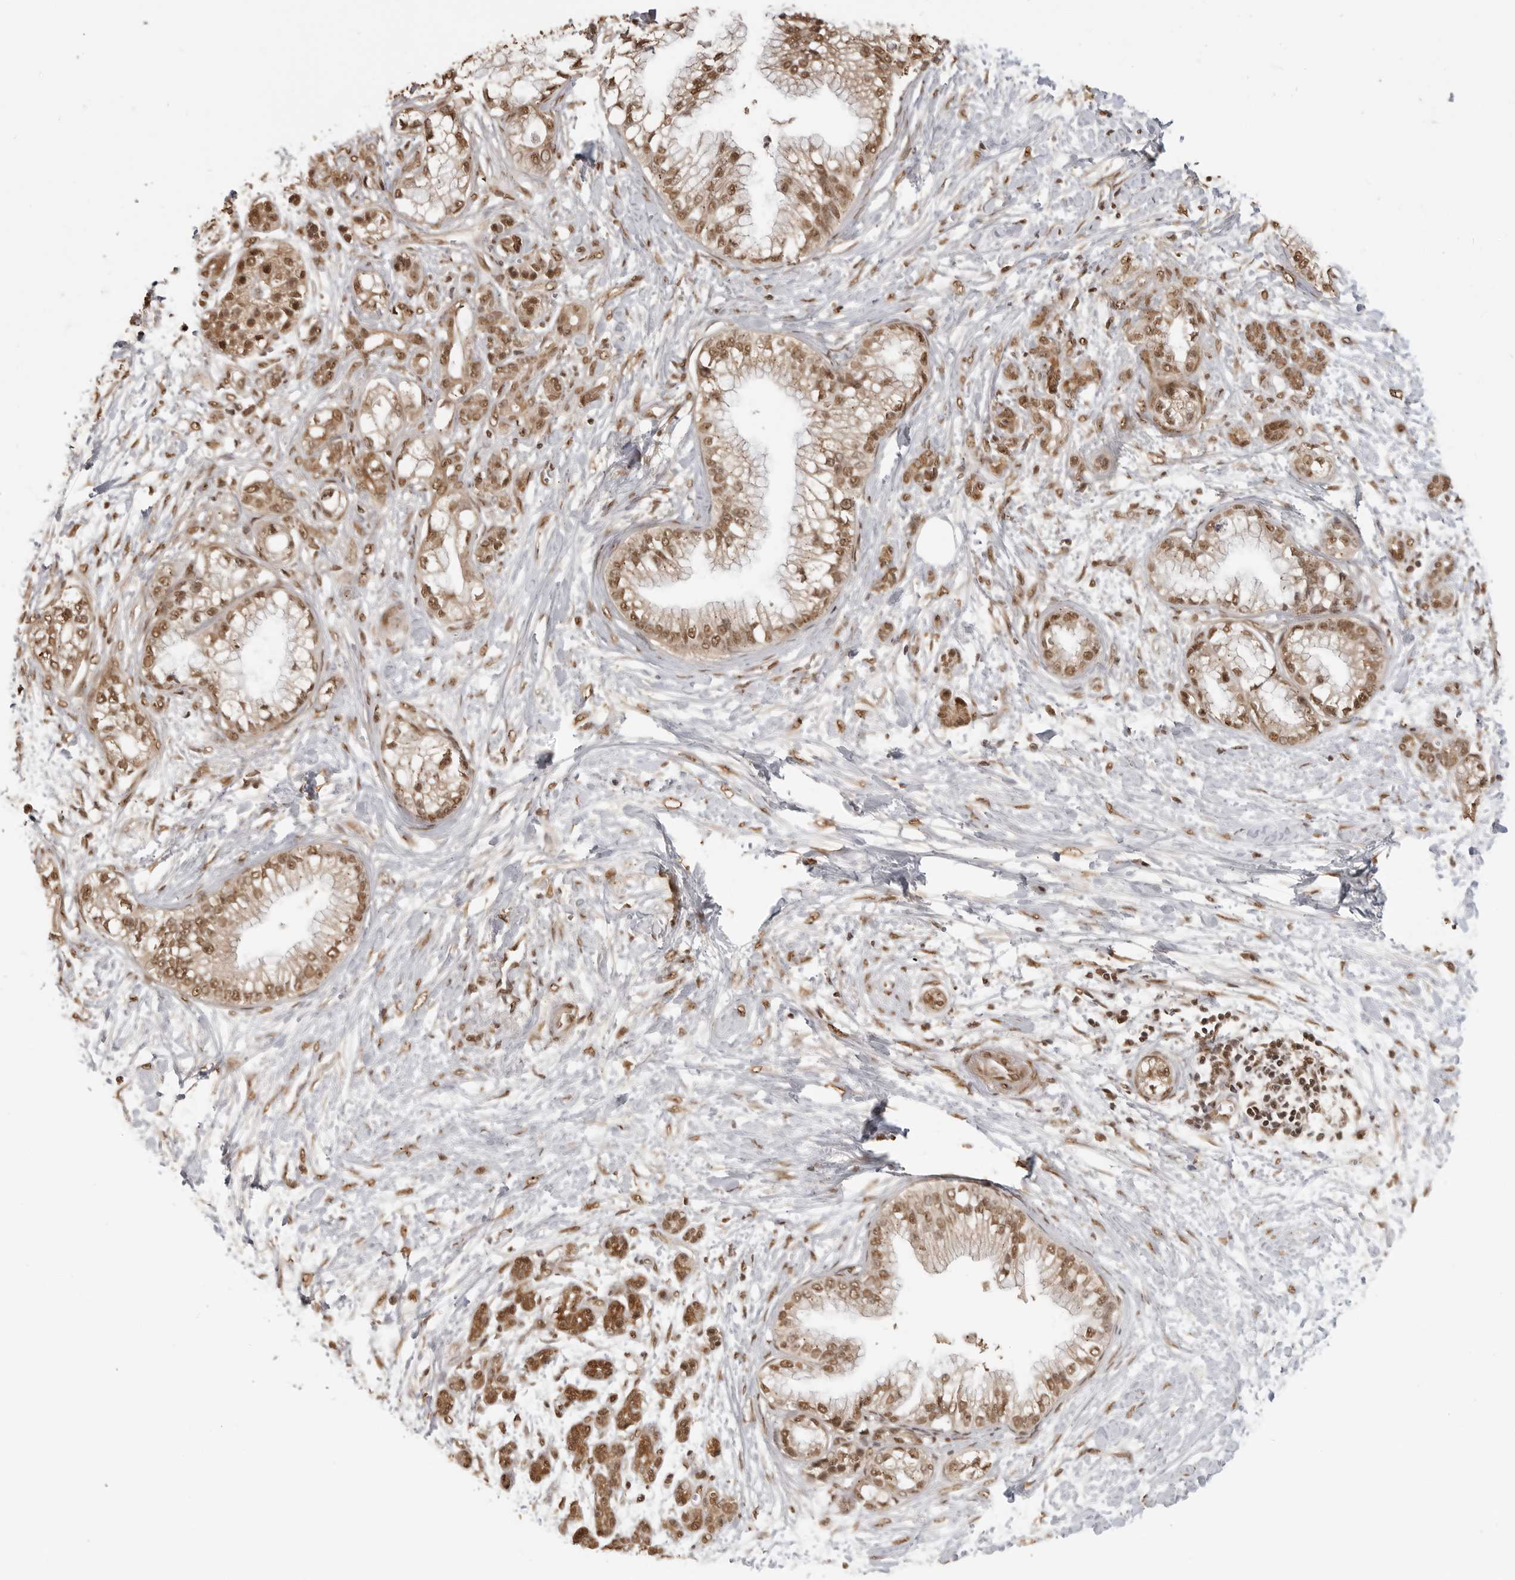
{"staining": {"intensity": "moderate", "quantity": ">75%", "location": "nuclear"}, "tissue": "pancreatic cancer", "cell_type": "Tumor cells", "image_type": "cancer", "snomed": [{"axis": "morphology", "description": "Adenocarcinoma, NOS"}, {"axis": "topography", "description": "Pancreas"}], "caption": "DAB (3,3'-diaminobenzidine) immunohistochemical staining of pancreatic cancer shows moderate nuclear protein positivity in approximately >75% of tumor cells.", "gene": "CLOCK", "patient": {"sex": "male", "age": 68}}